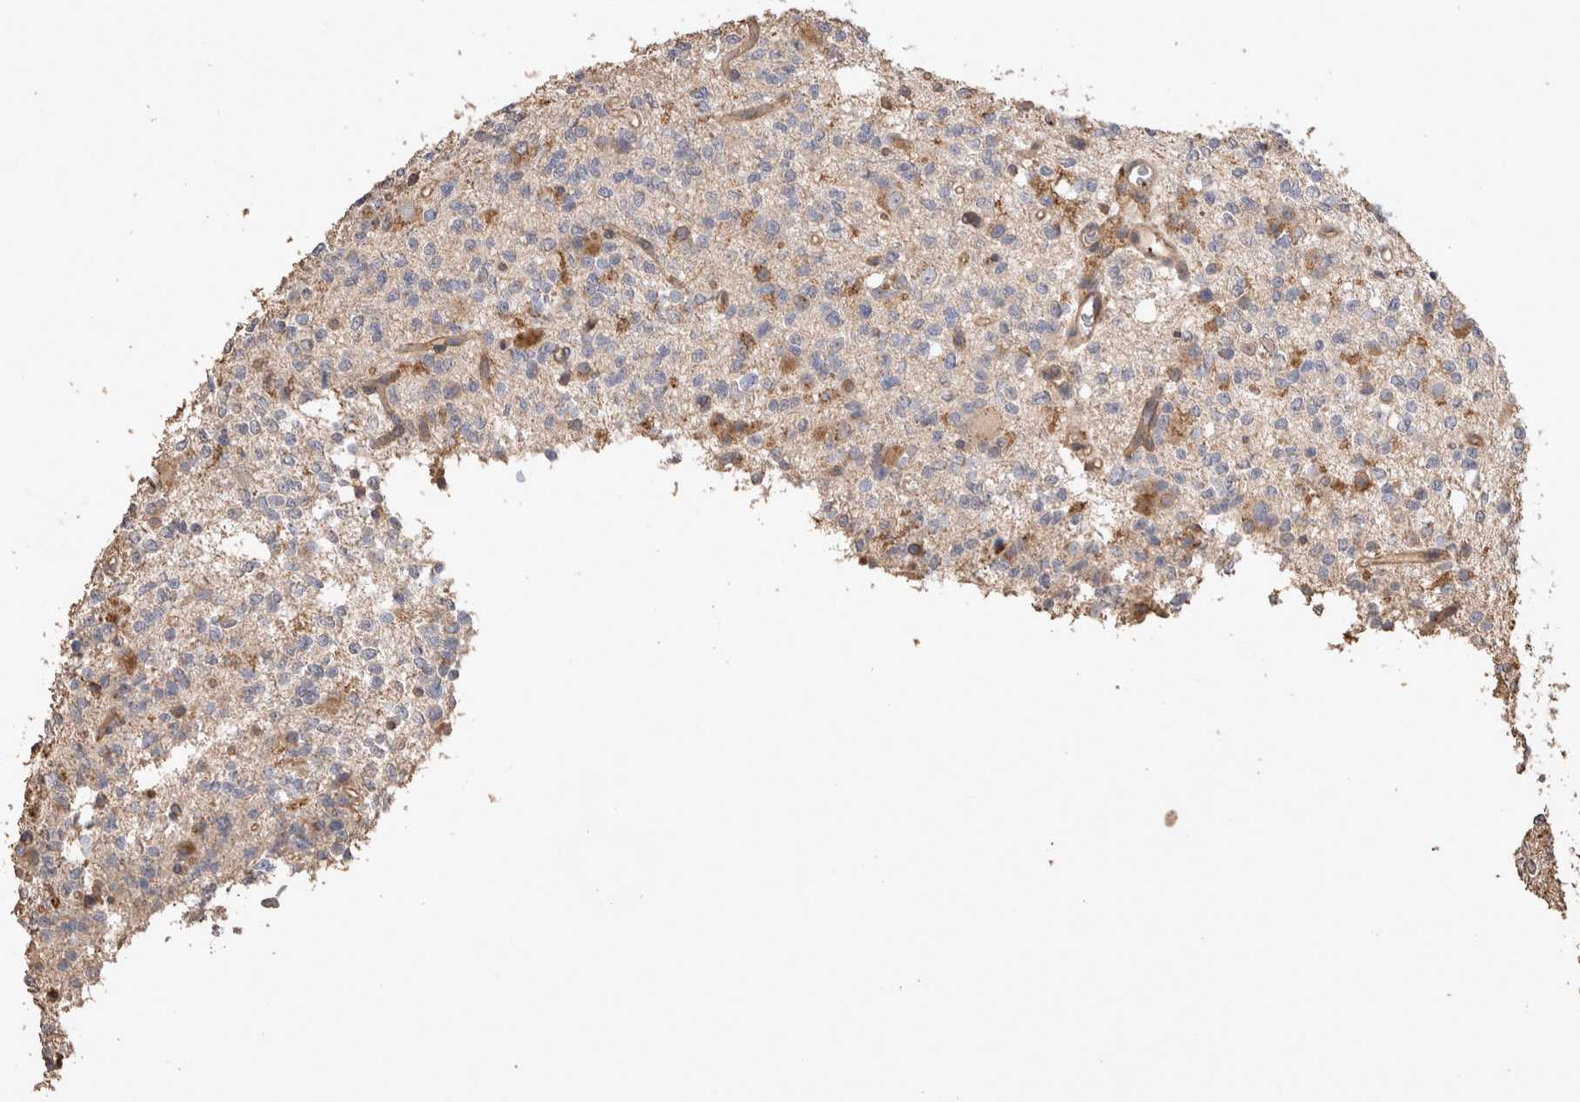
{"staining": {"intensity": "negative", "quantity": "none", "location": "none"}, "tissue": "glioma", "cell_type": "Tumor cells", "image_type": "cancer", "snomed": [{"axis": "morphology", "description": "Glioma, malignant, High grade"}, {"axis": "topography", "description": "Brain"}], "caption": "Glioma stained for a protein using IHC shows no expression tumor cells.", "gene": "SNX31", "patient": {"sex": "female", "age": 62}}